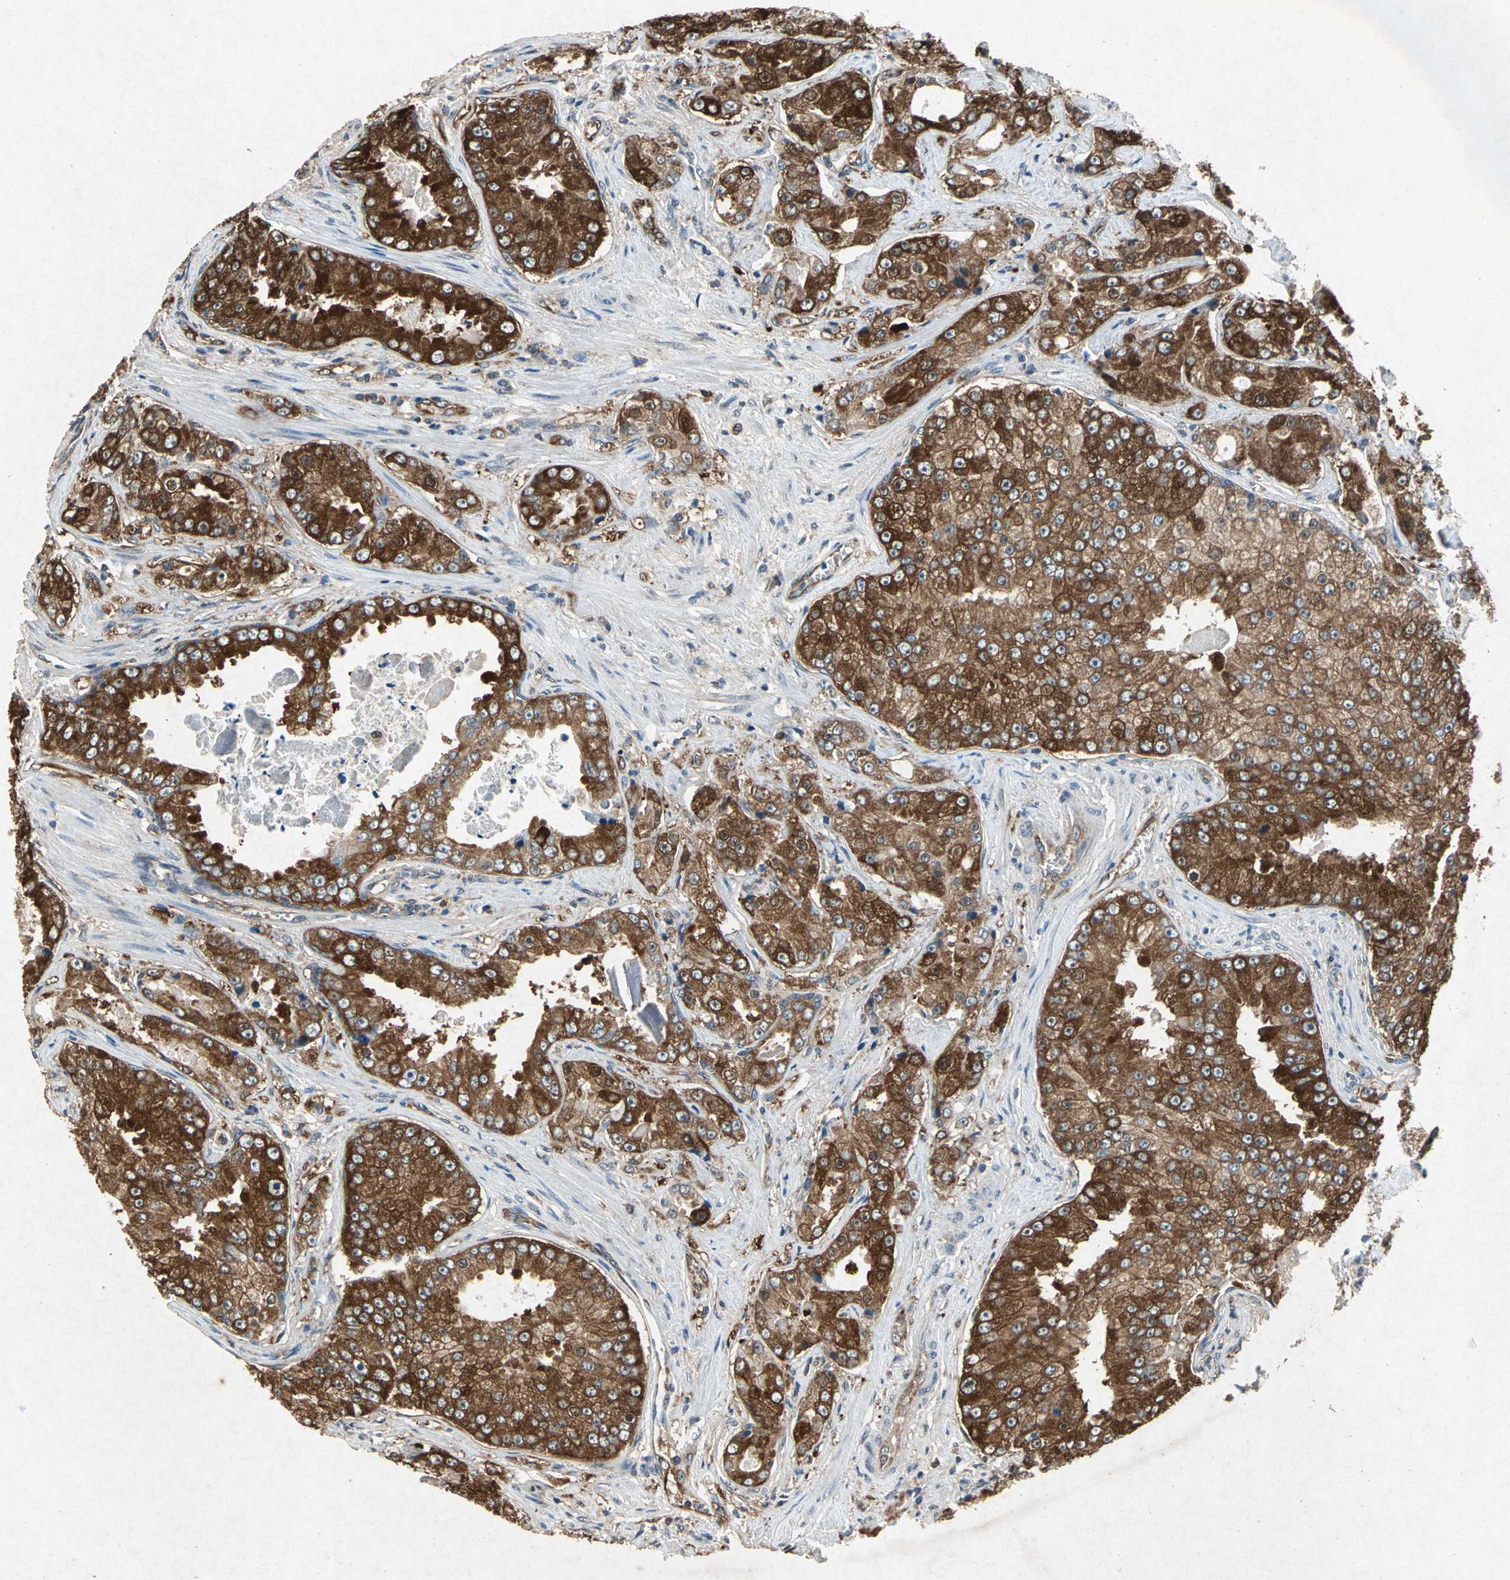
{"staining": {"intensity": "strong", "quantity": ">75%", "location": "cytoplasmic/membranous"}, "tissue": "prostate cancer", "cell_type": "Tumor cells", "image_type": "cancer", "snomed": [{"axis": "morphology", "description": "Adenocarcinoma, High grade"}, {"axis": "topography", "description": "Prostate"}], "caption": "Prostate cancer was stained to show a protein in brown. There is high levels of strong cytoplasmic/membranous positivity in about >75% of tumor cells. The protein is stained brown, and the nuclei are stained in blue (DAB IHC with brightfield microscopy, high magnification).", "gene": "HSP90AB1", "patient": {"sex": "male", "age": 73}}